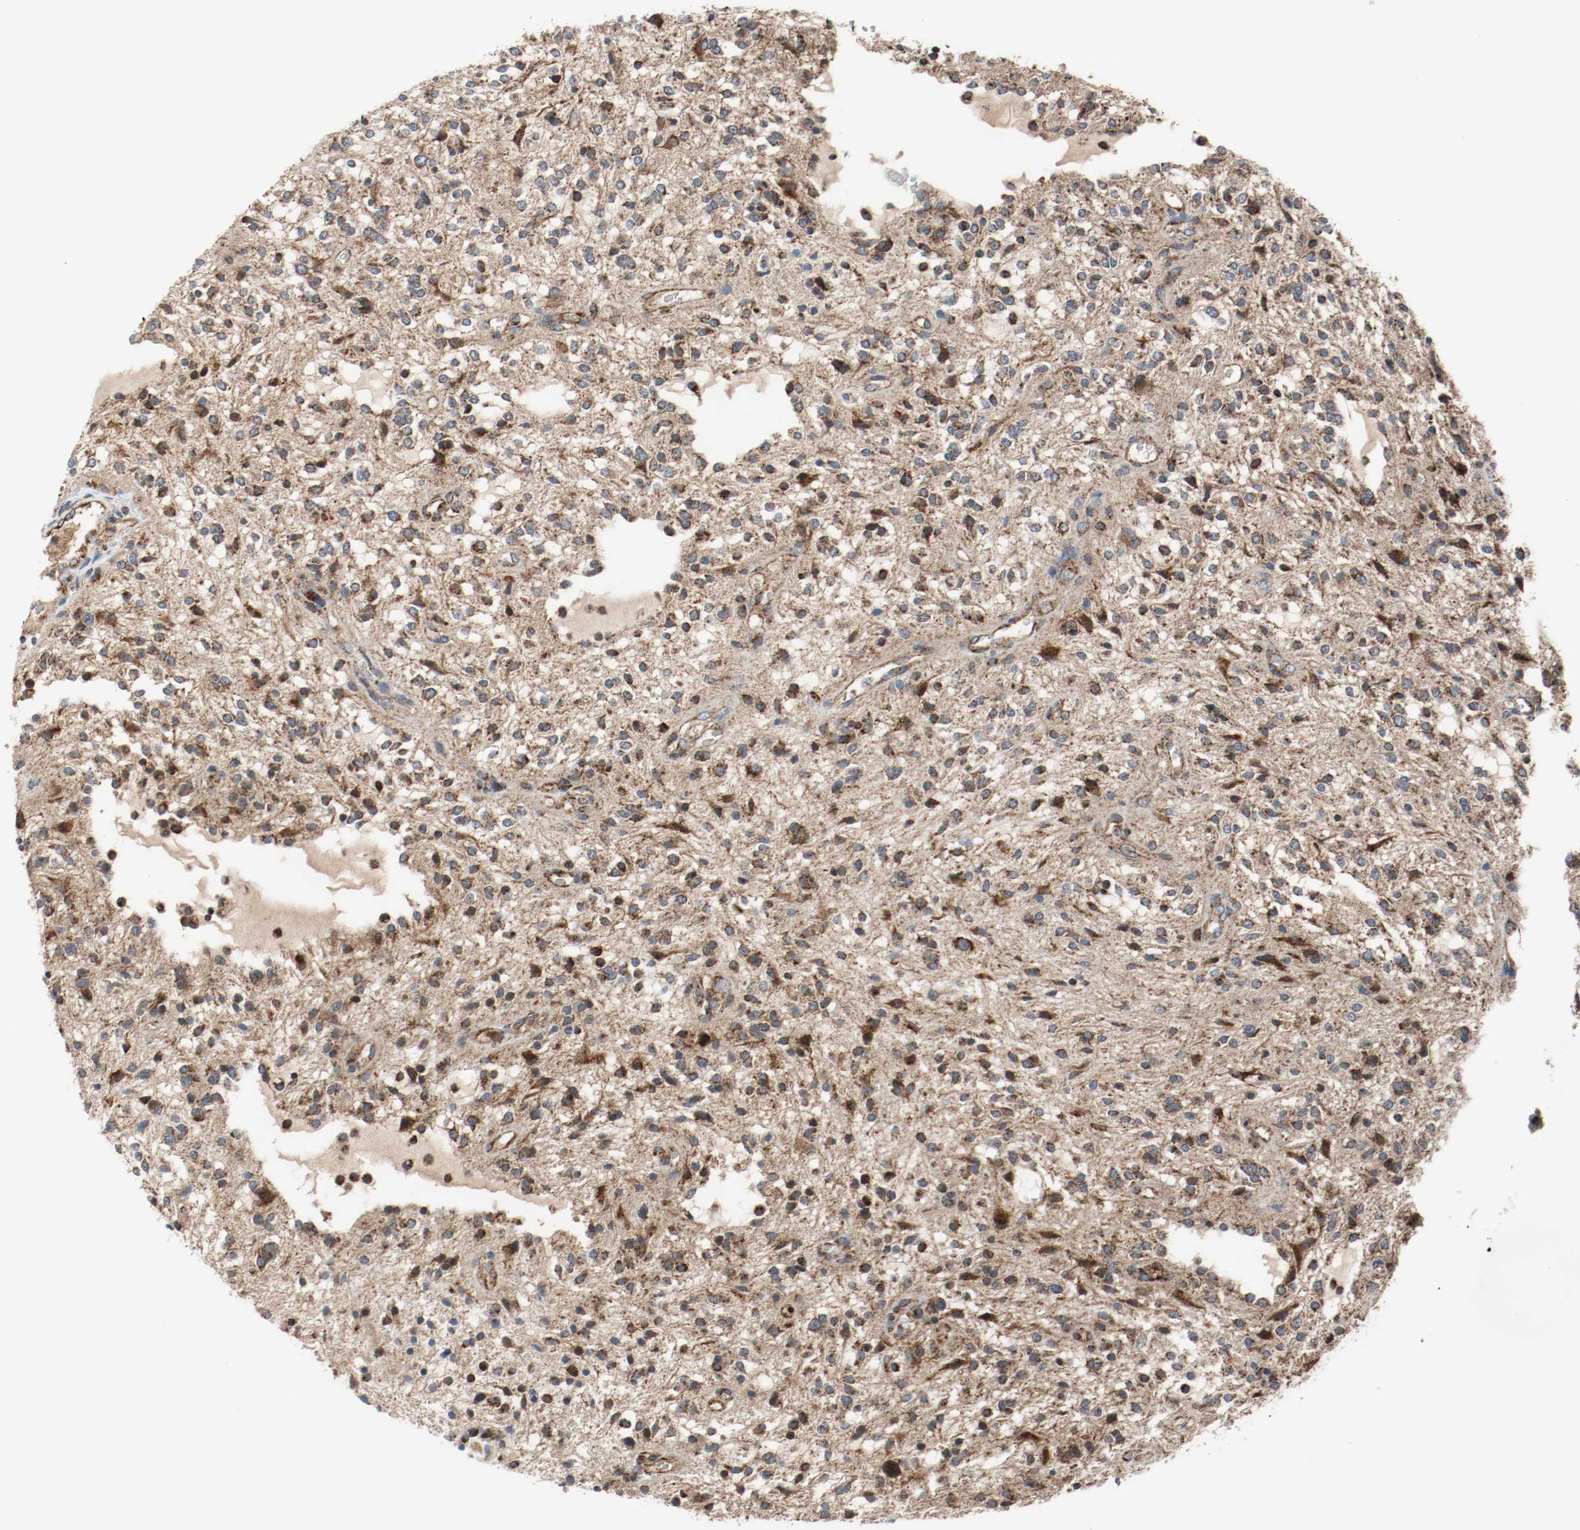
{"staining": {"intensity": "strong", "quantity": ">75%", "location": "cytoplasmic/membranous"}, "tissue": "glioma", "cell_type": "Tumor cells", "image_type": "cancer", "snomed": [{"axis": "morphology", "description": "Glioma, malignant, NOS"}, {"axis": "topography", "description": "Cerebellum"}], "caption": "A high amount of strong cytoplasmic/membranous positivity is seen in about >75% of tumor cells in glioma tissue.", "gene": "TXNRD1", "patient": {"sex": "female", "age": 10}}